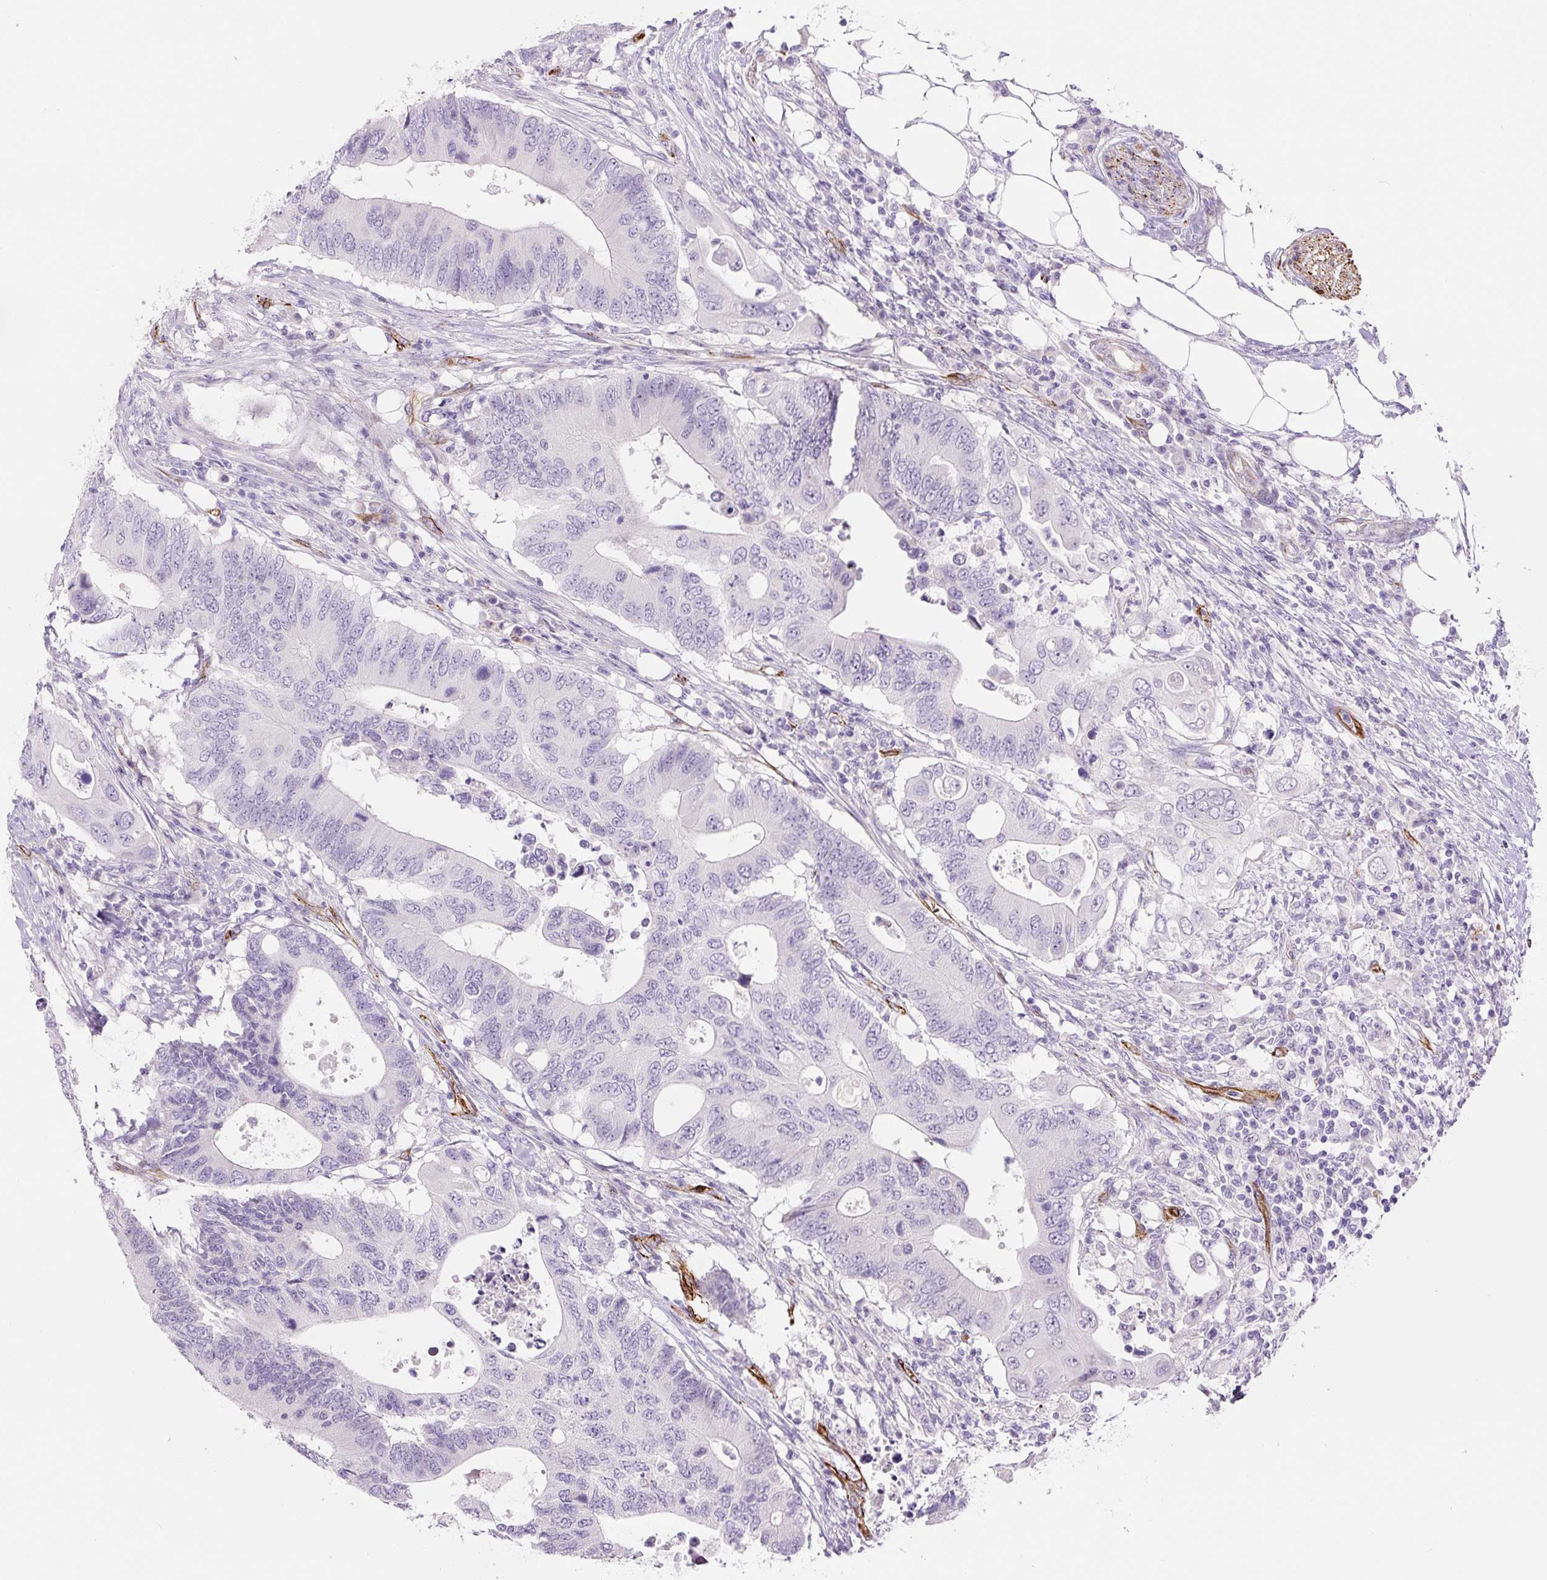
{"staining": {"intensity": "negative", "quantity": "none", "location": "none"}, "tissue": "colorectal cancer", "cell_type": "Tumor cells", "image_type": "cancer", "snomed": [{"axis": "morphology", "description": "Adenocarcinoma, NOS"}, {"axis": "topography", "description": "Colon"}], "caption": "An IHC micrograph of colorectal adenocarcinoma is shown. There is no staining in tumor cells of colorectal adenocarcinoma. The staining was performed using DAB (3,3'-diaminobenzidine) to visualize the protein expression in brown, while the nuclei were stained in blue with hematoxylin (Magnification: 20x).", "gene": "NES", "patient": {"sex": "male", "age": 71}}